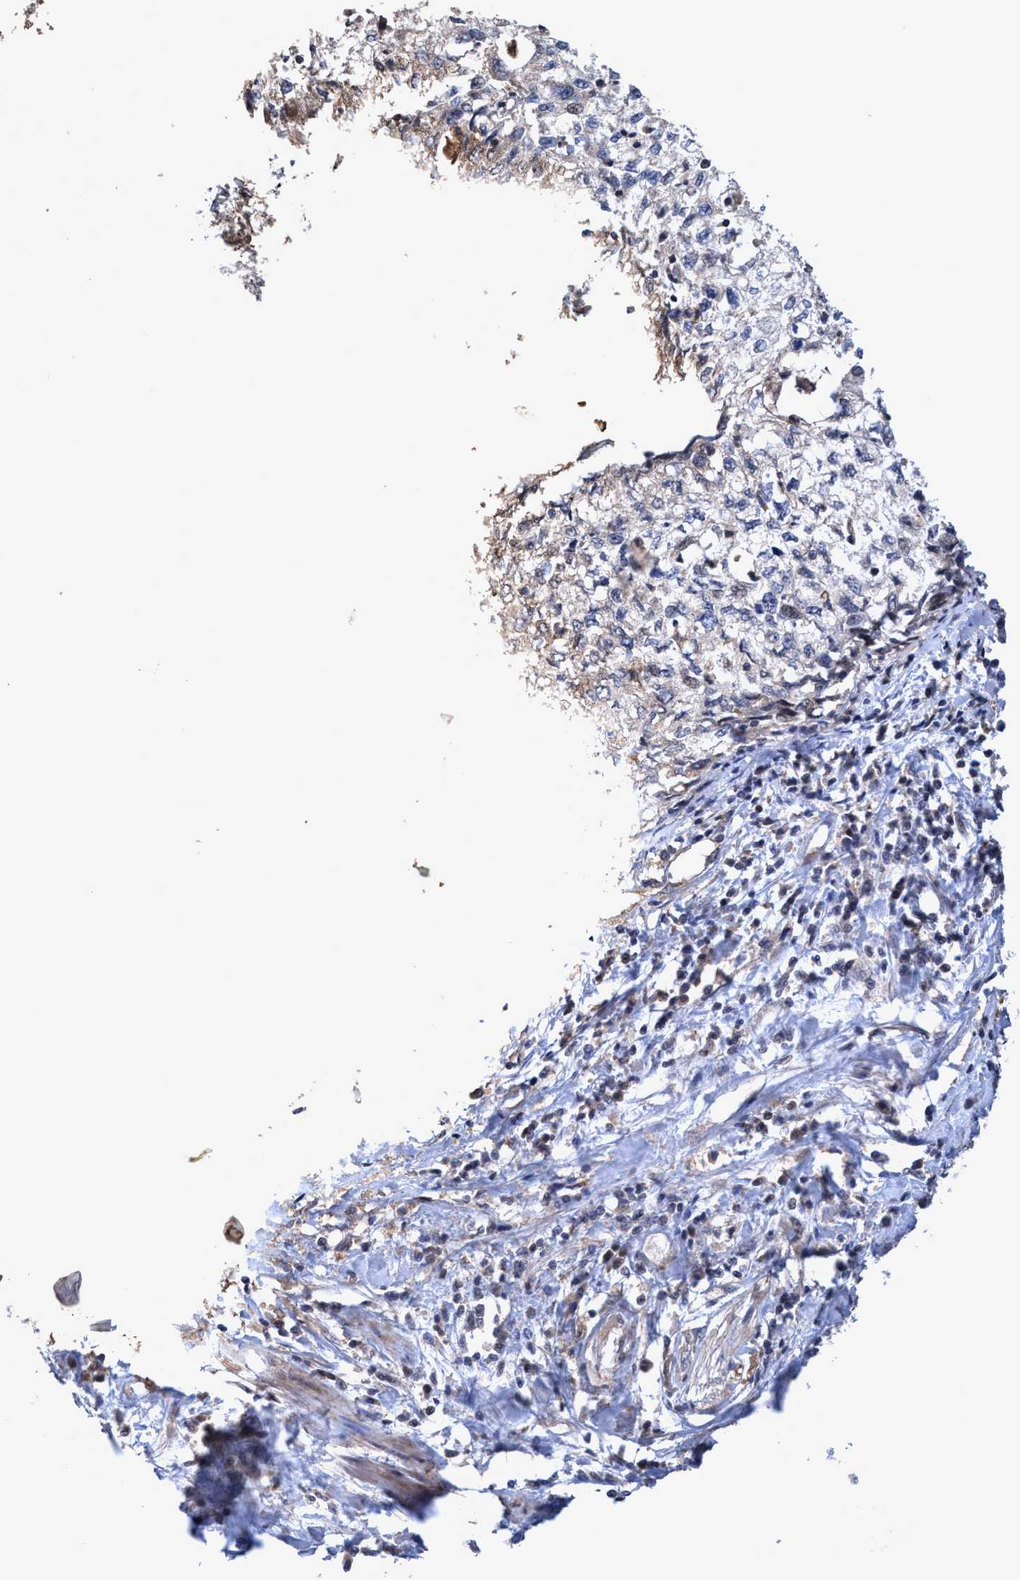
{"staining": {"intensity": "negative", "quantity": "none", "location": "none"}, "tissue": "cervical cancer", "cell_type": "Tumor cells", "image_type": "cancer", "snomed": [{"axis": "morphology", "description": "Squamous cell carcinoma, NOS"}, {"axis": "topography", "description": "Cervix"}], "caption": "The image shows no staining of tumor cells in cervical cancer.", "gene": "ZNF677", "patient": {"sex": "female", "age": 57}}